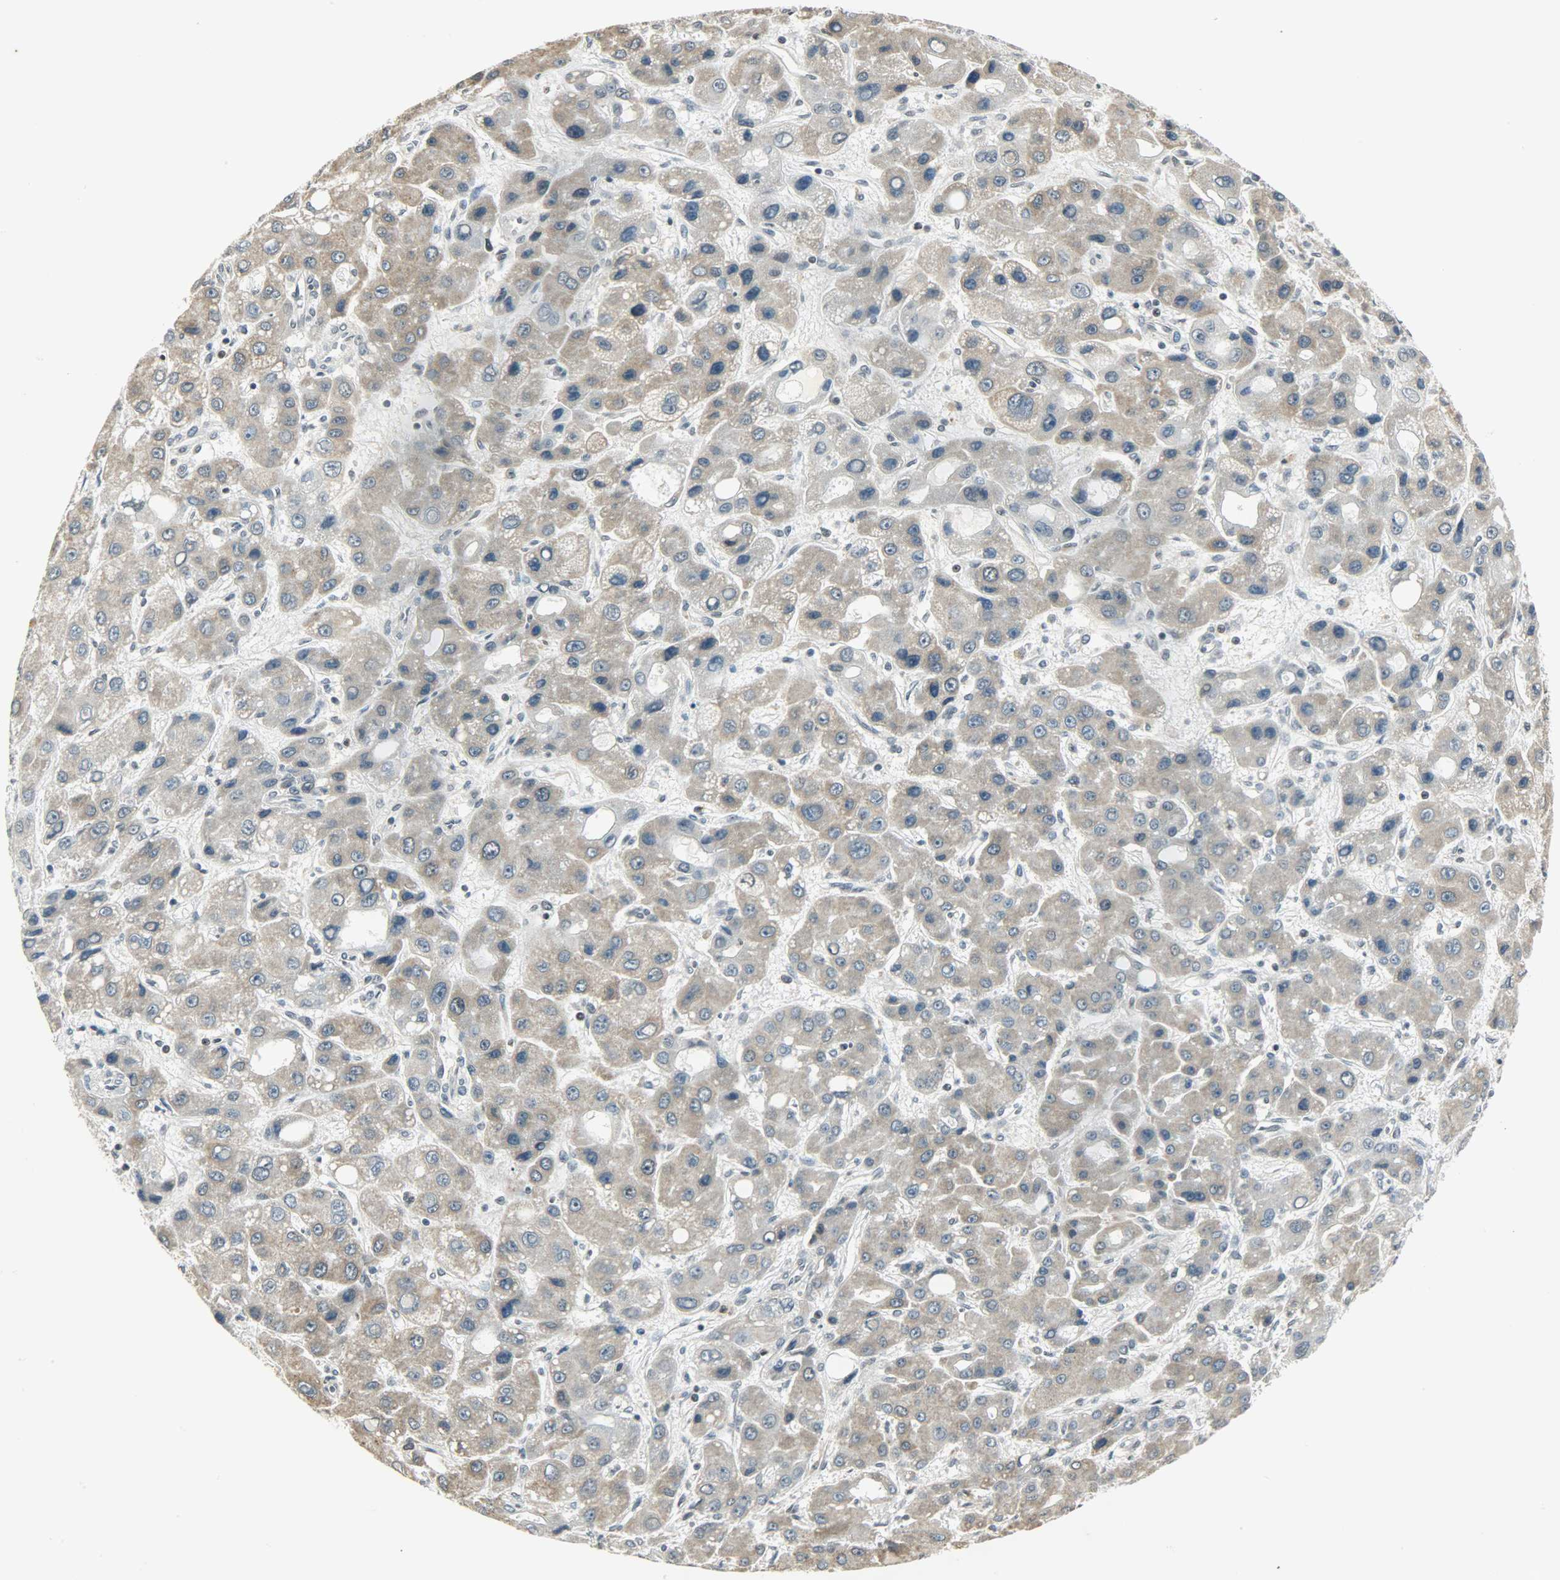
{"staining": {"intensity": "weak", "quantity": "25%-75%", "location": "cytoplasmic/membranous"}, "tissue": "liver cancer", "cell_type": "Tumor cells", "image_type": "cancer", "snomed": [{"axis": "morphology", "description": "Carcinoma, Hepatocellular, NOS"}, {"axis": "topography", "description": "Liver"}], "caption": "This micrograph reveals immunohistochemistry (IHC) staining of human hepatocellular carcinoma (liver), with low weak cytoplasmic/membranous positivity in approximately 25%-75% of tumor cells.", "gene": "SMARCA5", "patient": {"sex": "male", "age": 55}}